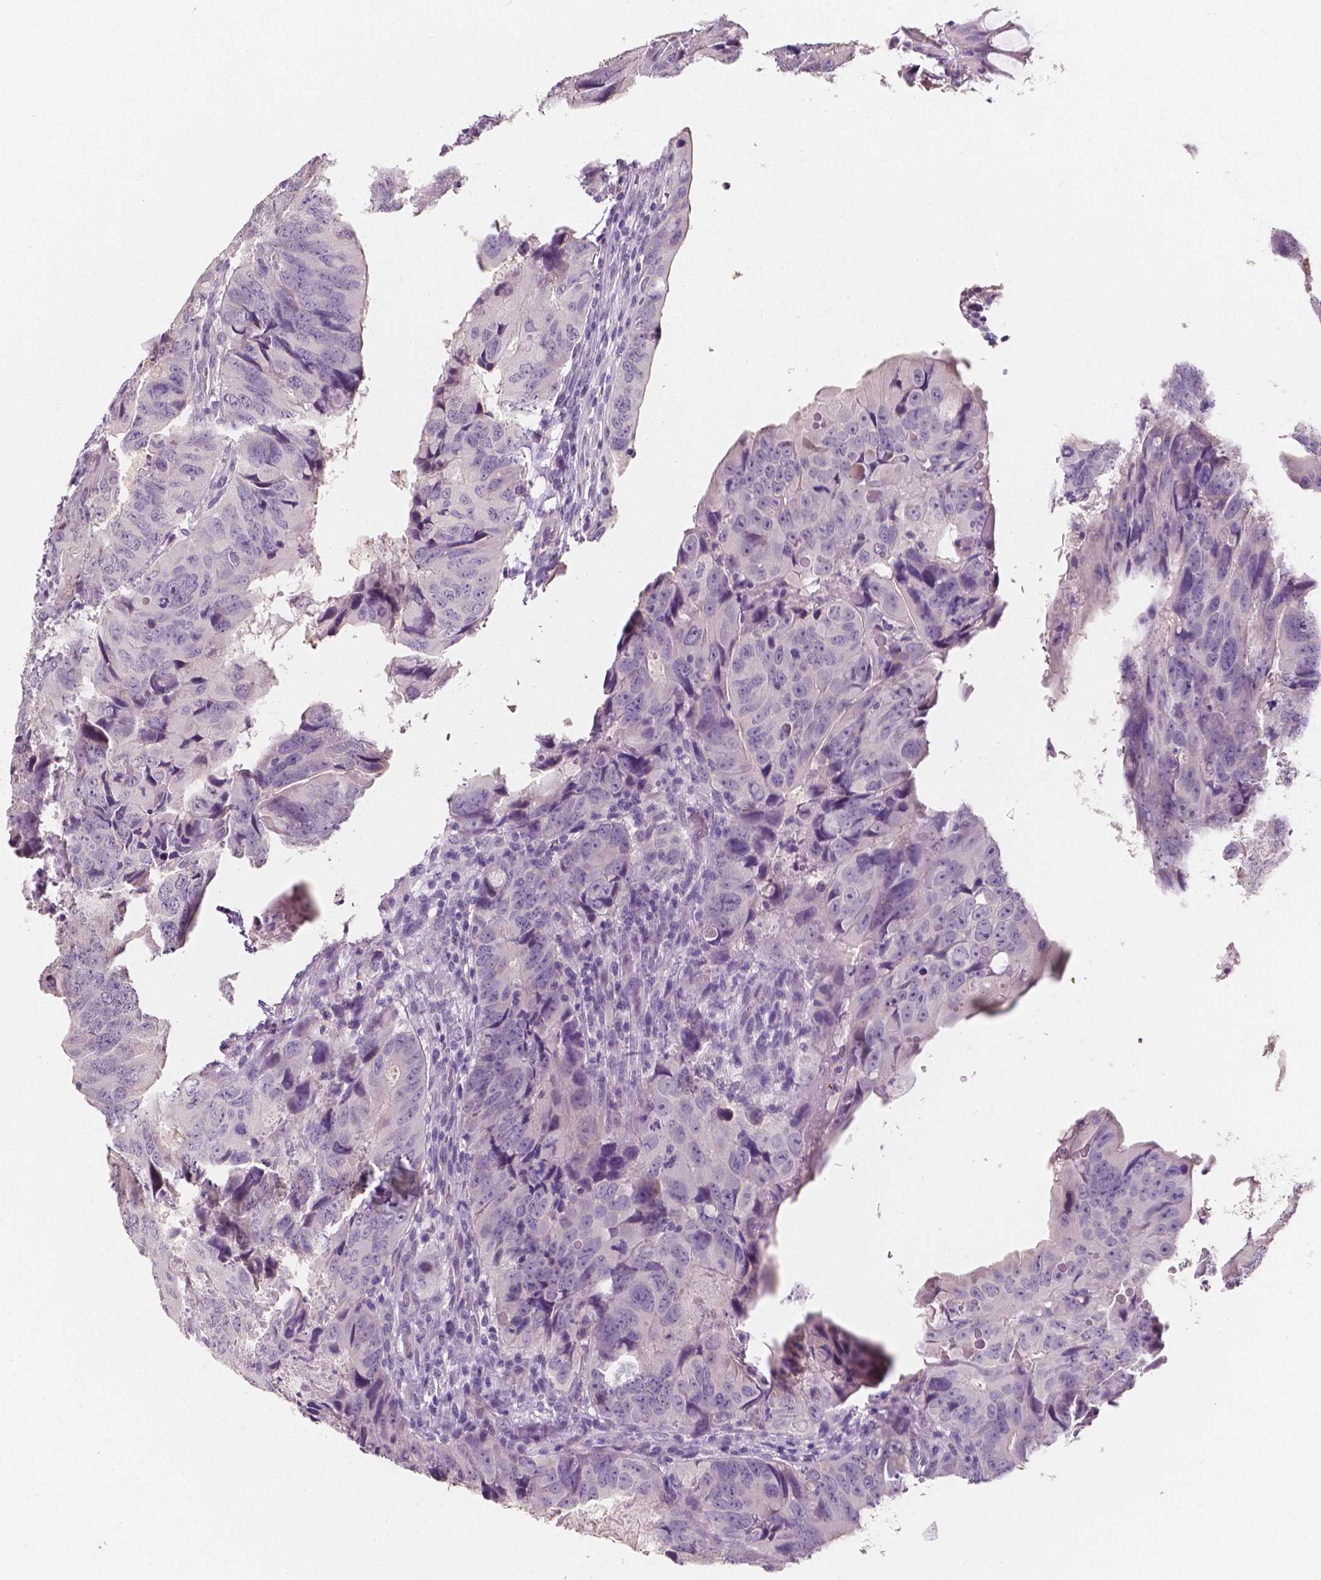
{"staining": {"intensity": "negative", "quantity": "none", "location": "none"}, "tissue": "colorectal cancer", "cell_type": "Tumor cells", "image_type": "cancer", "snomed": [{"axis": "morphology", "description": "Adenocarcinoma, NOS"}, {"axis": "topography", "description": "Colon"}], "caption": "There is no significant positivity in tumor cells of colorectal cancer.", "gene": "TAL1", "patient": {"sex": "male", "age": 79}}